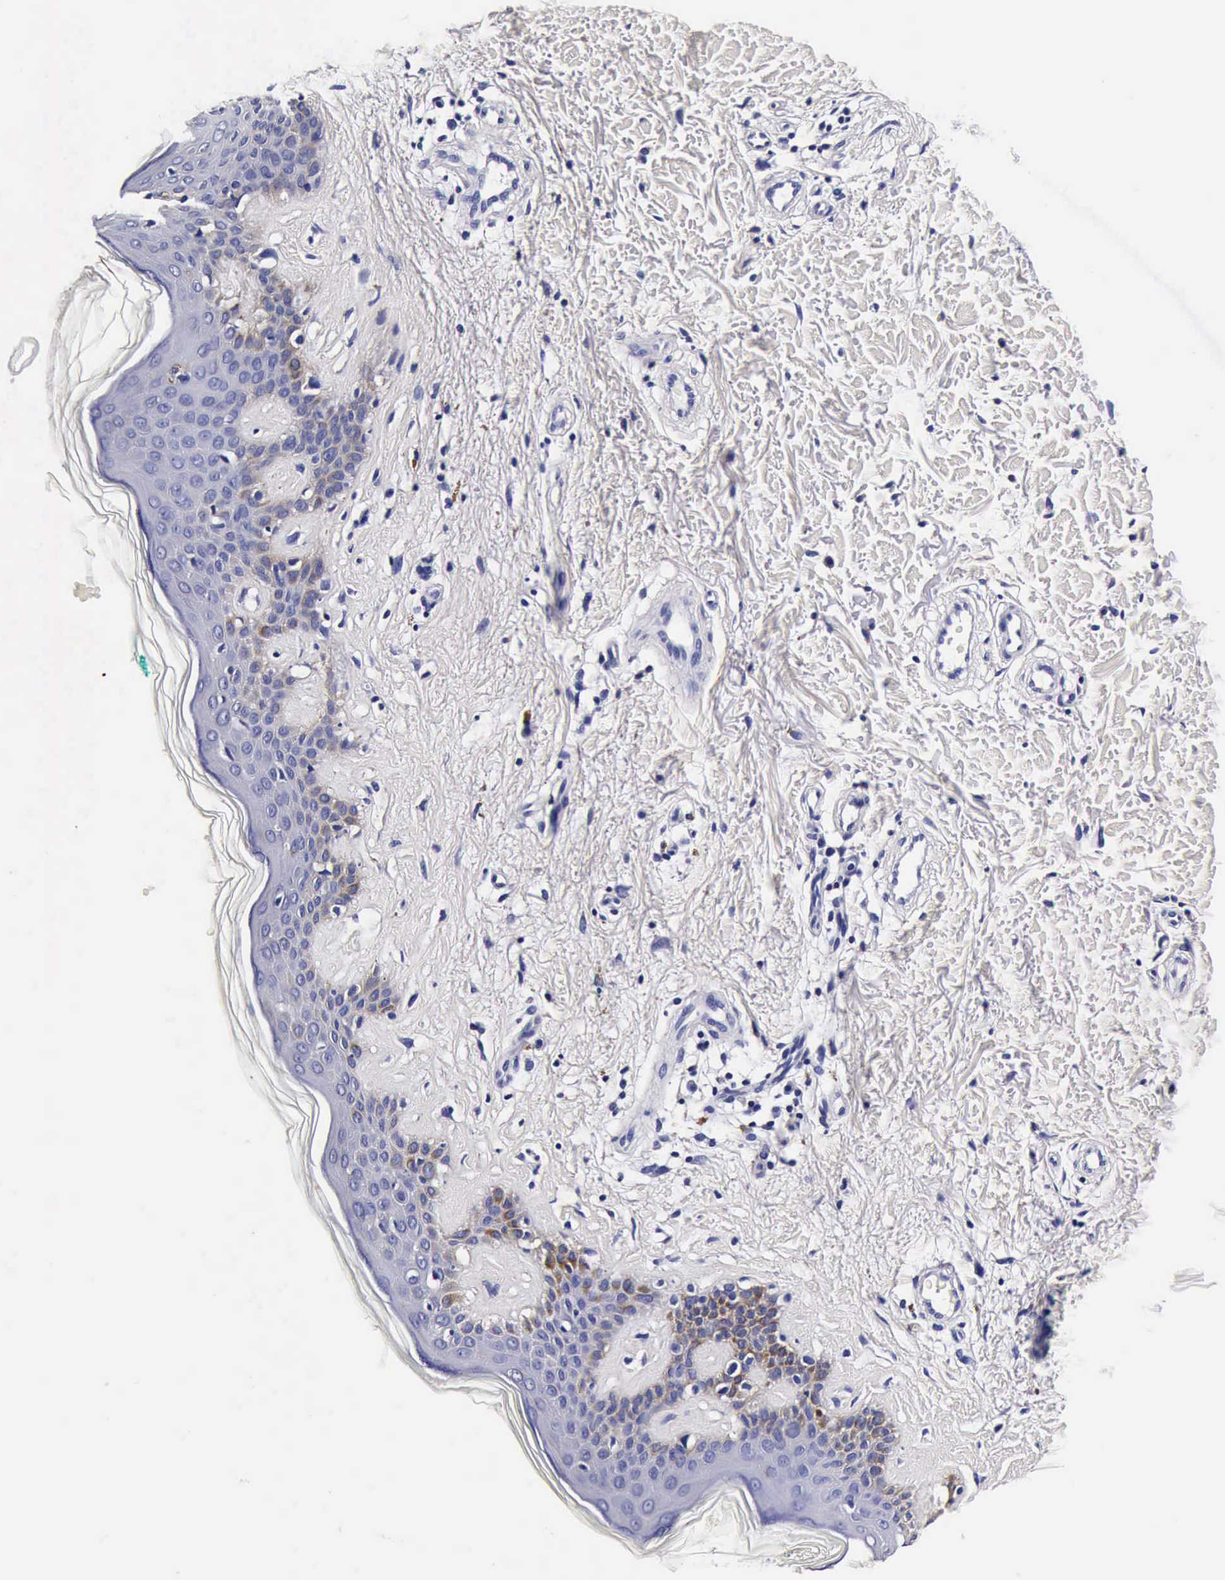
{"staining": {"intensity": "negative", "quantity": "none", "location": "none"}, "tissue": "melanoma", "cell_type": "Tumor cells", "image_type": "cancer", "snomed": [{"axis": "morphology", "description": "Malignant melanoma, NOS"}, {"axis": "topography", "description": "Skin"}], "caption": "Histopathology image shows no significant protein expression in tumor cells of melanoma.", "gene": "IAPP", "patient": {"sex": "male", "age": 49}}